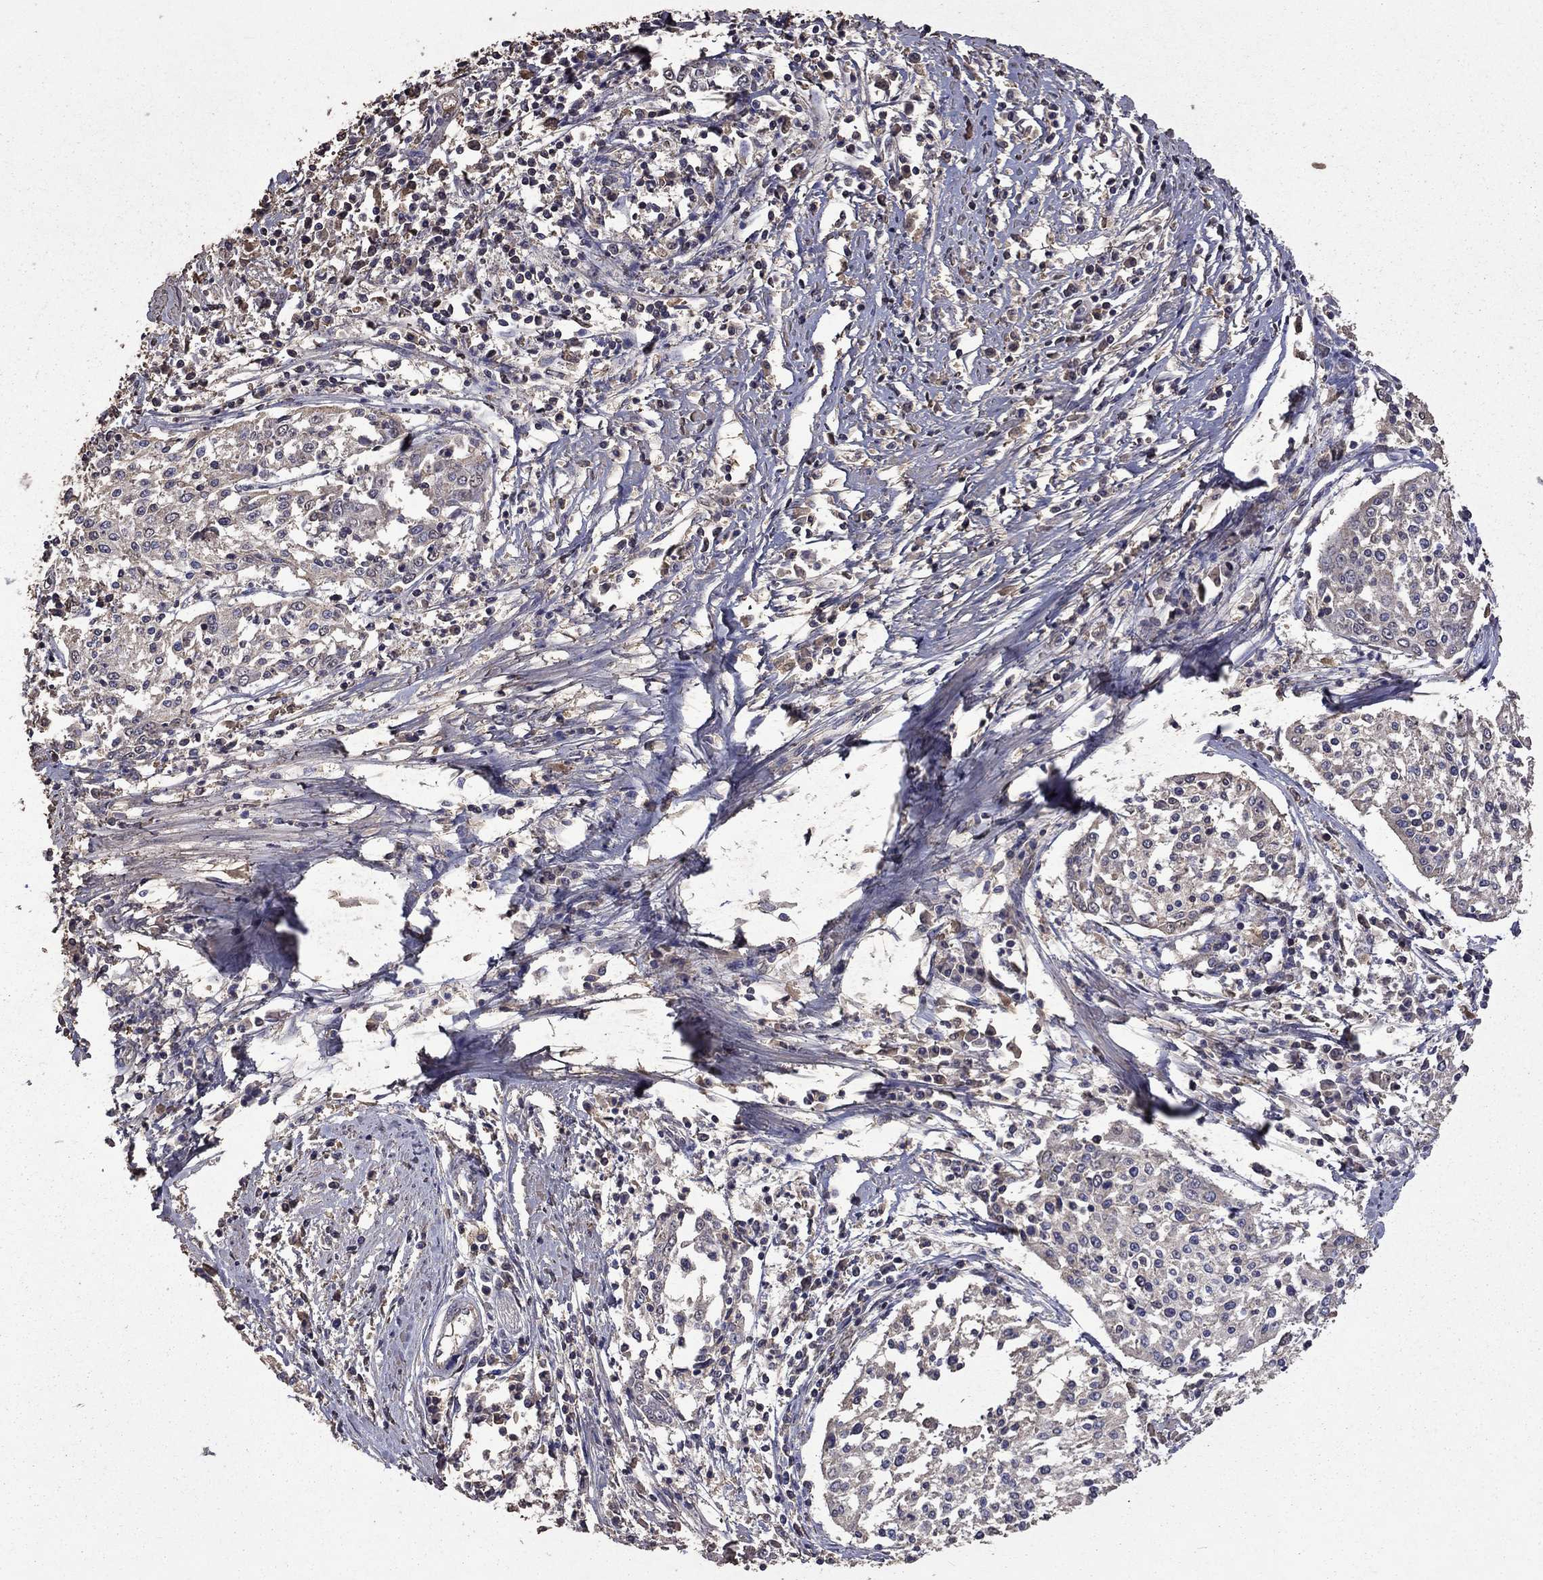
{"staining": {"intensity": "negative", "quantity": "none", "location": "none"}, "tissue": "cervical cancer", "cell_type": "Tumor cells", "image_type": "cancer", "snomed": [{"axis": "morphology", "description": "Squamous cell carcinoma, NOS"}, {"axis": "topography", "description": "Cervix"}], "caption": "Immunohistochemistry (IHC) histopathology image of human squamous cell carcinoma (cervical) stained for a protein (brown), which displays no expression in tumor cells.", "gene": "SERPINA5", "patient": {"sex": "female", "age": 41}}